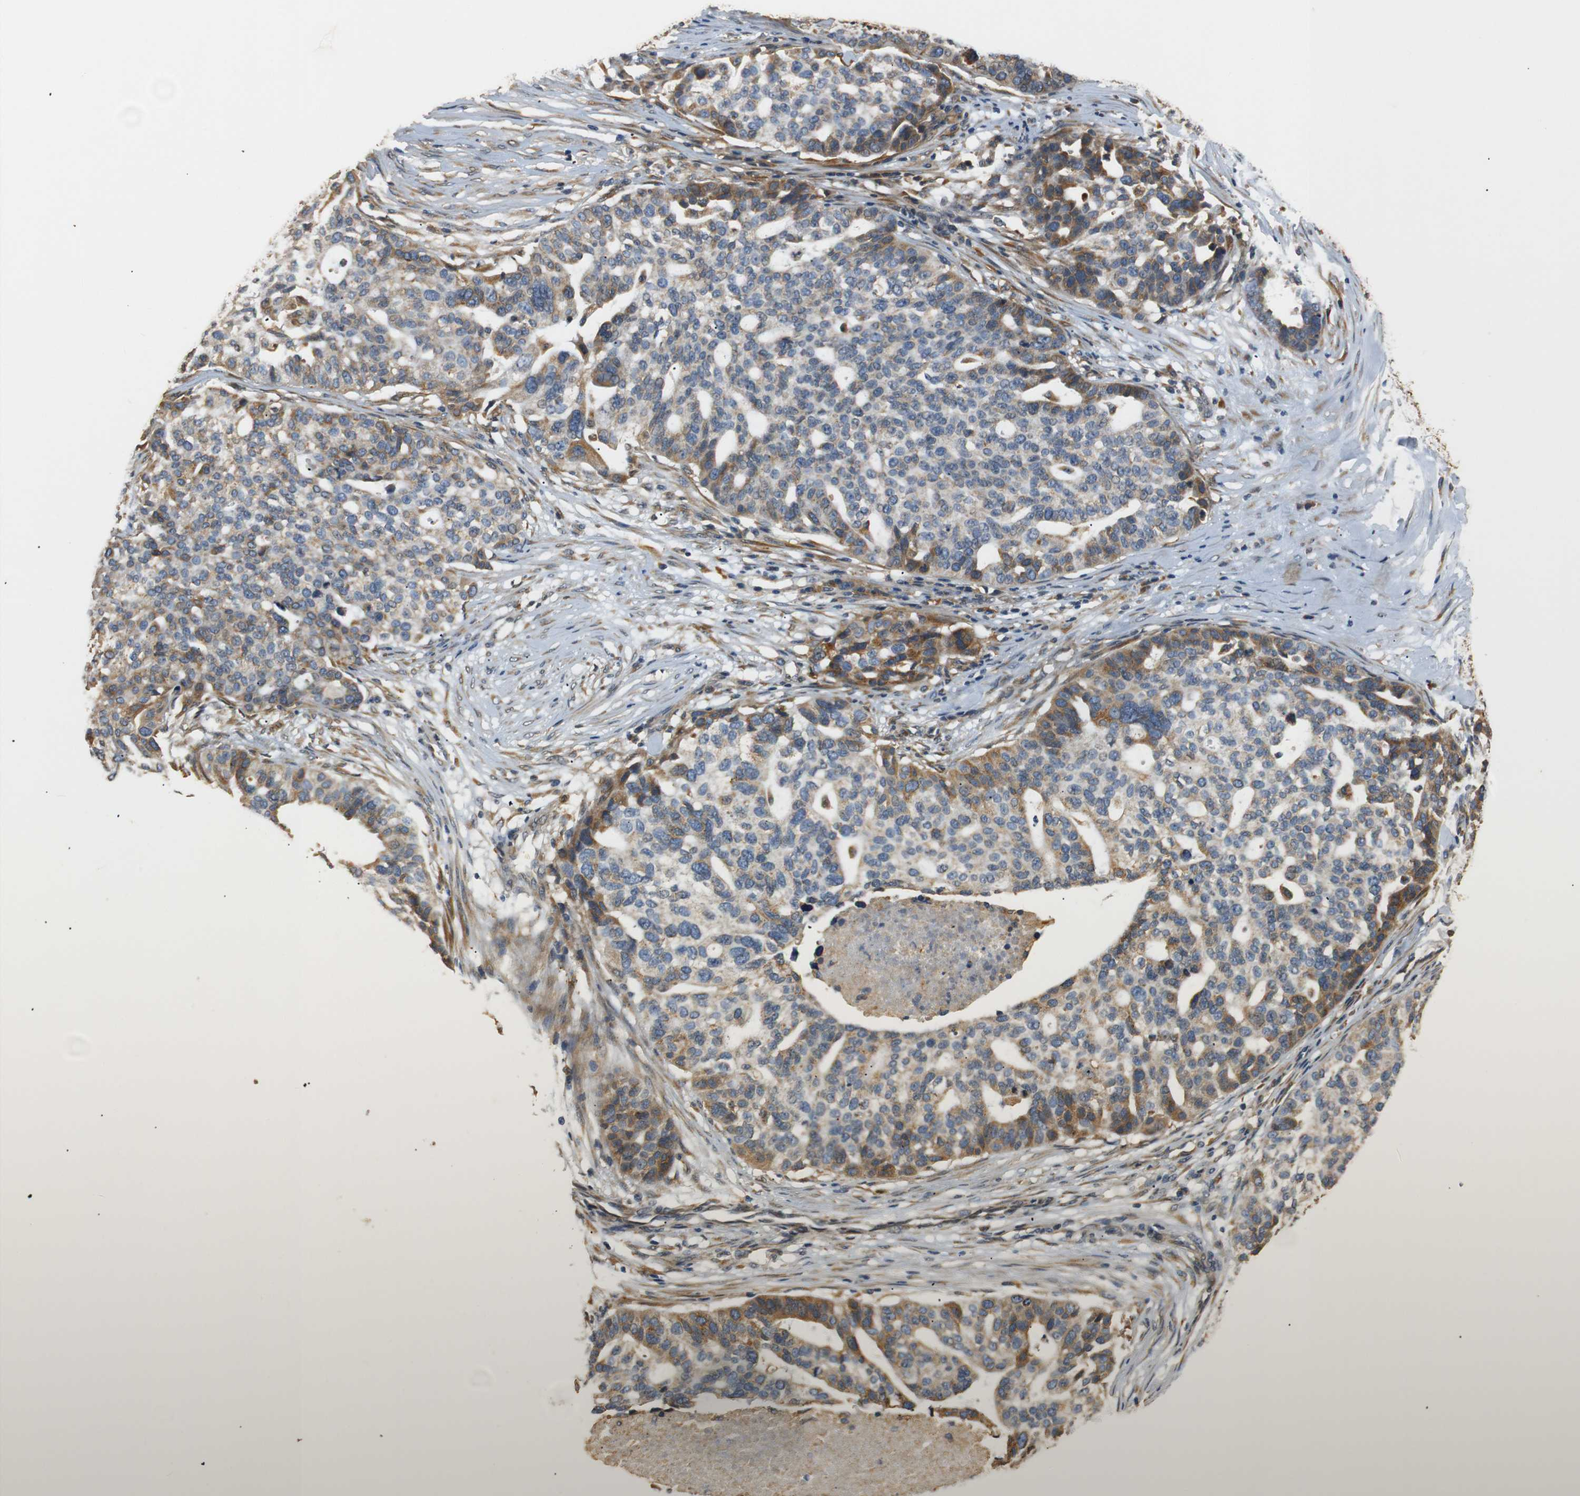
{"staining": {"intensity": "moderate", "quantity": "25%-75%", "location": "cytoplasmic/membranous"}, "tissue": "ovarian cancer", "cell_type": "Tumor cells", "image_type": "cancer", "snomed": [{"axis": "morphology", "description": "Cystadenocarcinoma, serous, NOS"}, {"axis": "topography", "description": "Ovary"}], "caption": "DAB (3,3'-diaminobenzidine) immunohistochemical staining of human serous cystadenocarcinoma (ovarian) demonstrates moderate cytoplasmic/membranous protein staining in approximately 25%-75% of tumor cells. (Brightfield microscopy of DAB IHC at high magnification).", "gene": "TMED2", "patient": {"sex": "female", "age": 59}}